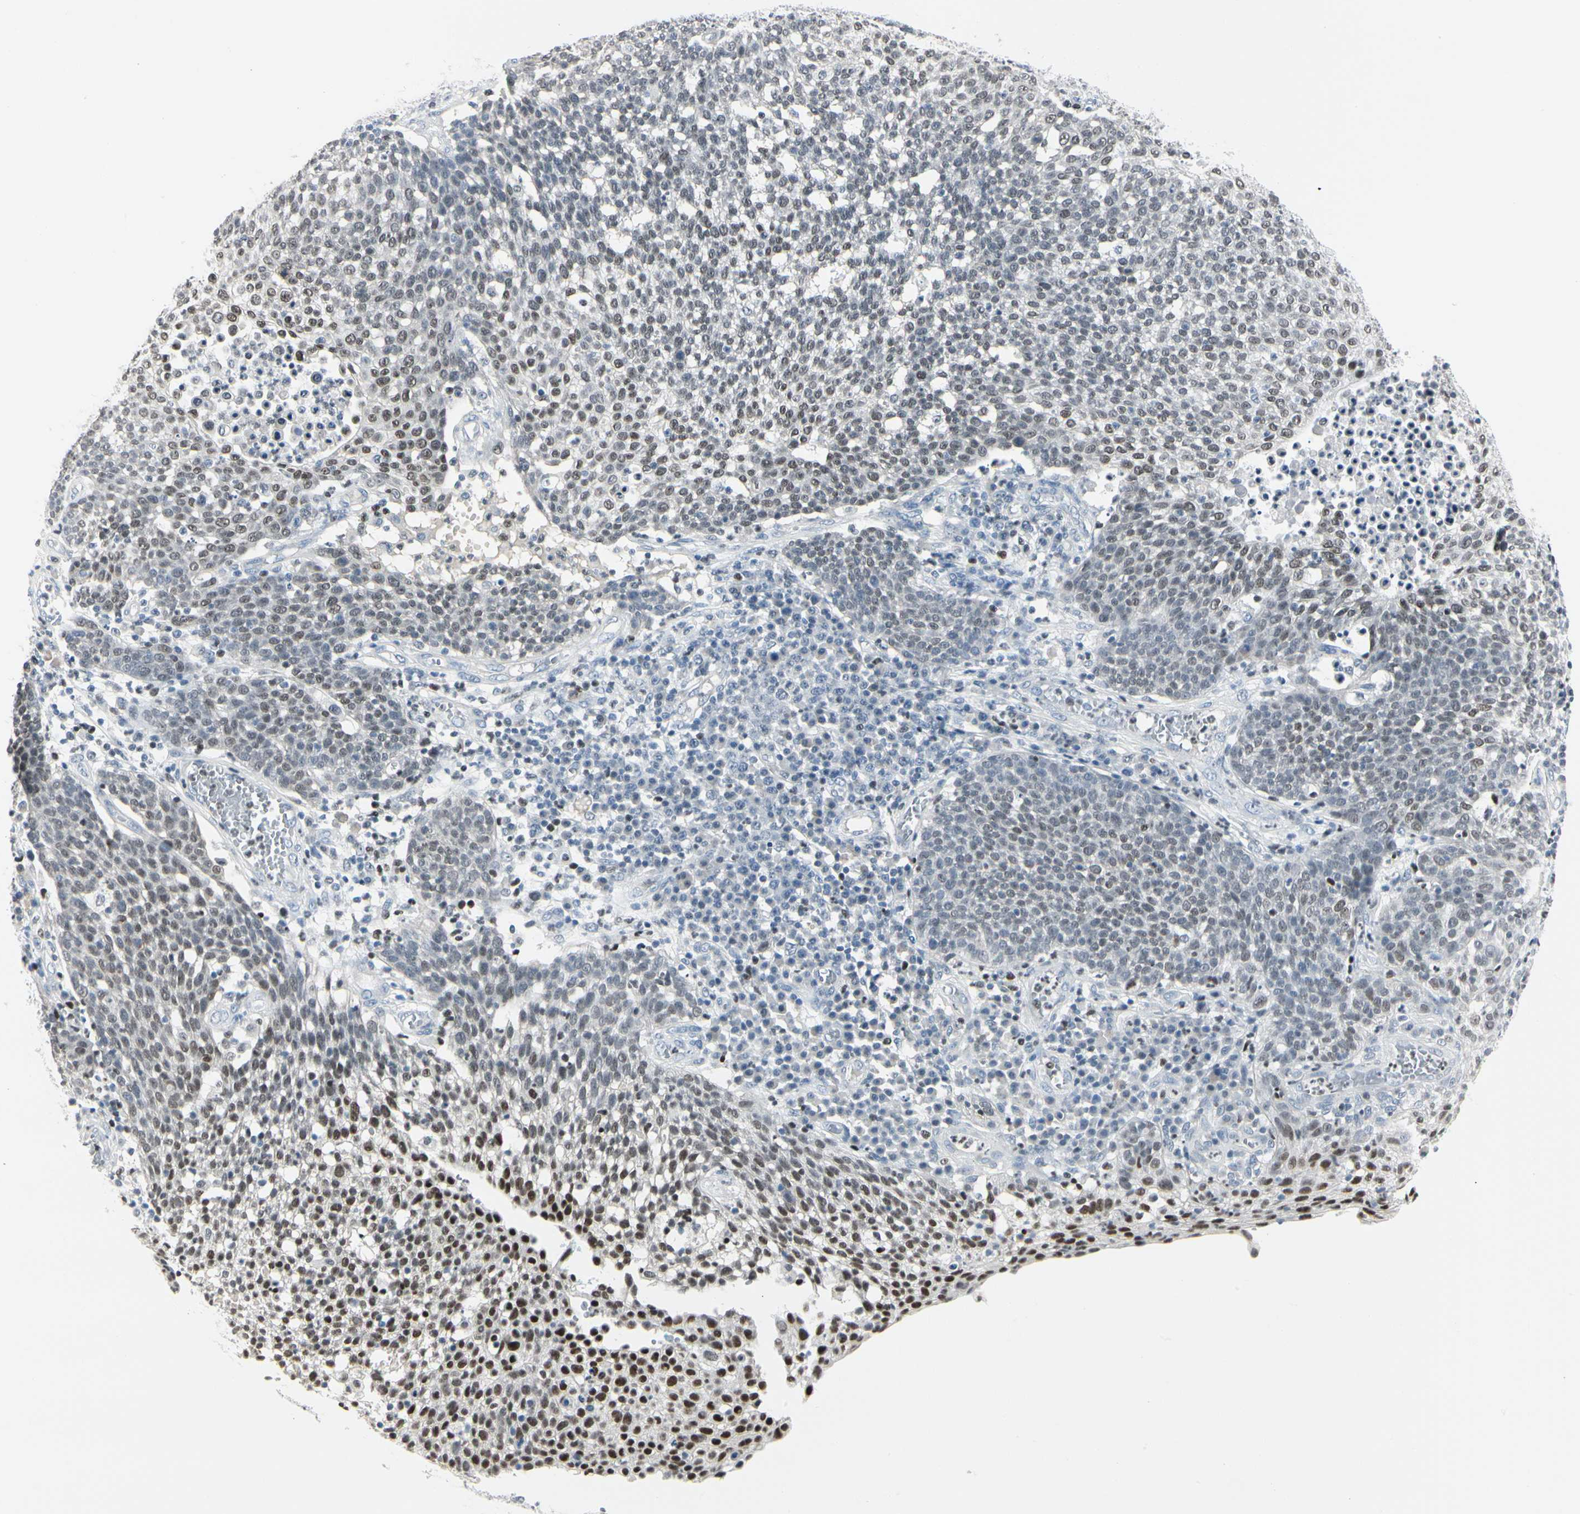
{"staining": {"intensity": "moderate", "quantity": "<25%", "location": "nuclear"}, "tissue": "cervical cancer", "cell_type": "Tumor cells", "image_type": "cancer", "snomed": [{"axis": "morphology", "description": "Squamous cell carcinoma, NOS"}, {"axis": "topography", "description": "Cervix"}], "caption": "DAB immunohistochemical staining of squamous cell carcinoma (cervical) reveals moderate nuclear protein positivity in approximately <25% of tumor cells.", "gene": "ZBTB7B", "patient": {"sex": "female", "age": 34}}